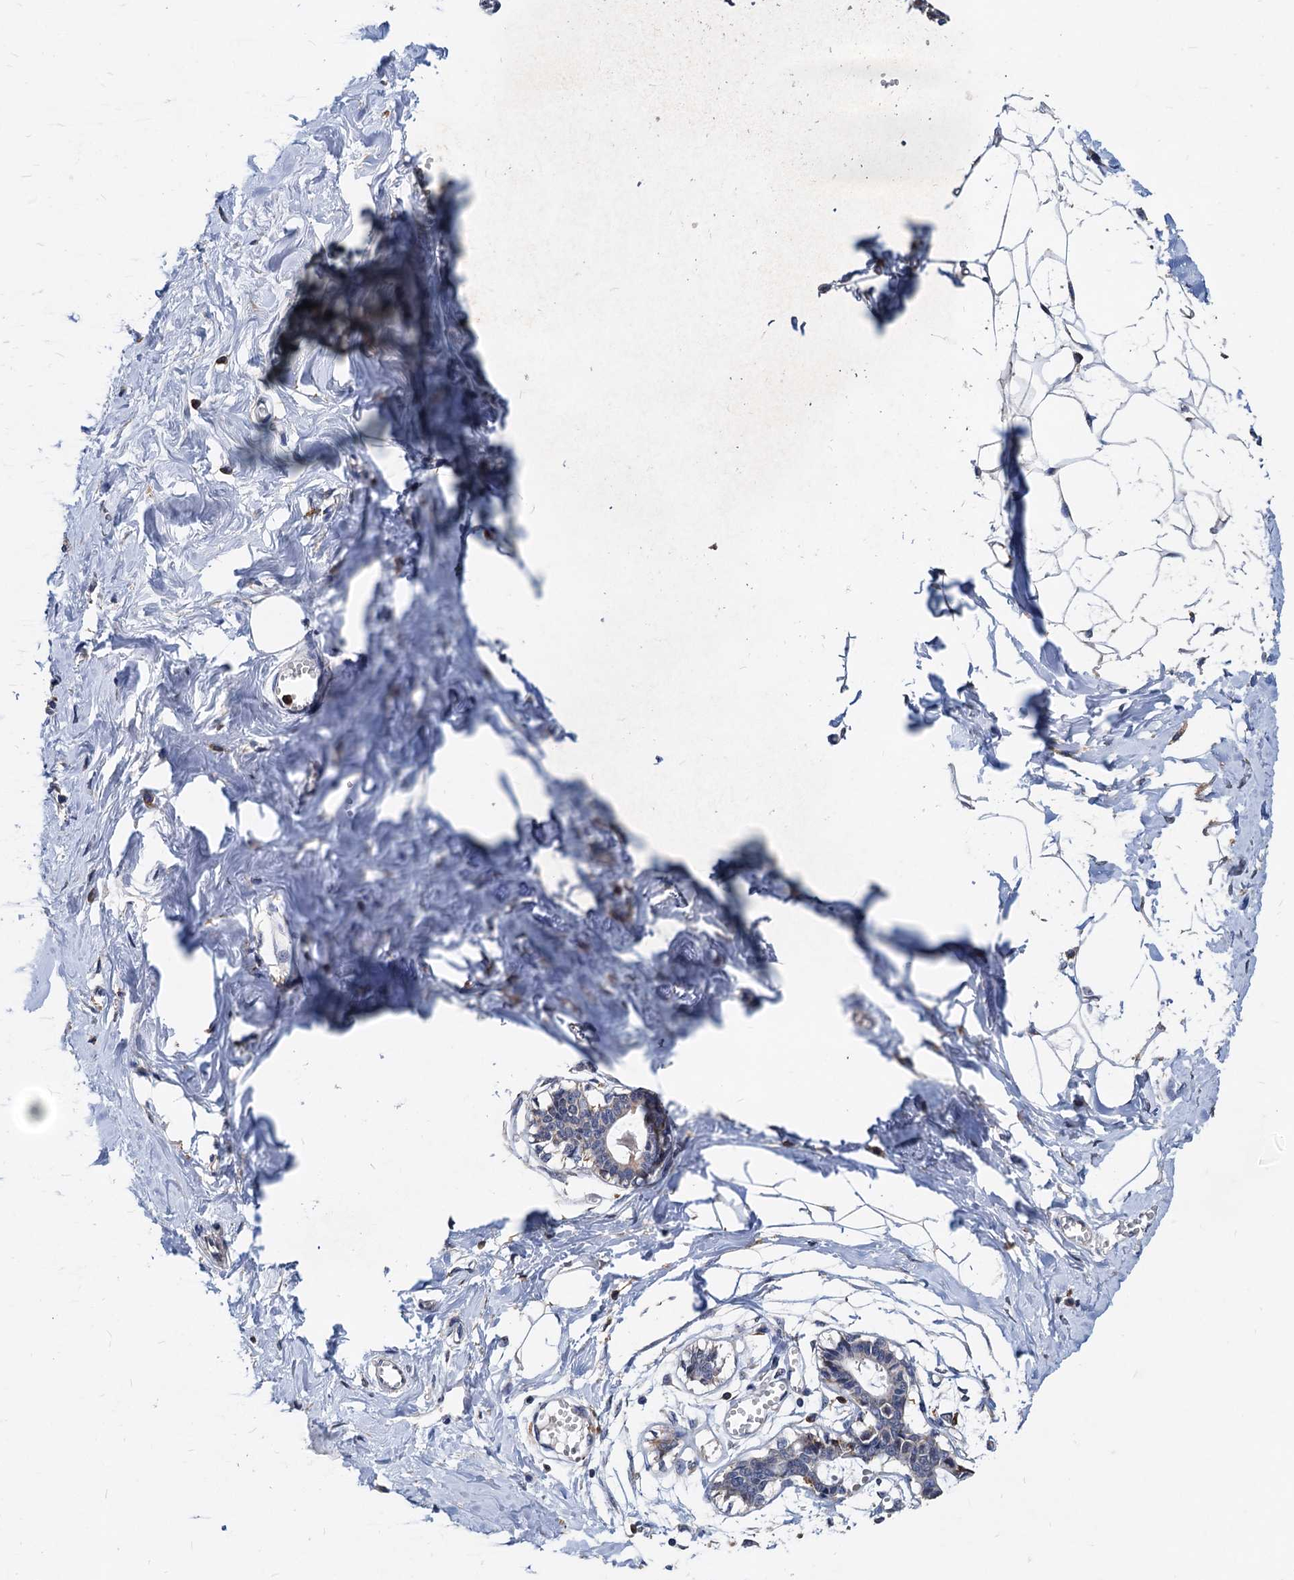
{"staining": {"intensity": "negative", "quantity": "none", "location": "none"}, "tissue": "breast", "cell_type": "Adipocytes", "image_type": "normal", "snomed": [{"axis": "morphology", "description": "Normal tissue, NOS"}, {"axis": "topography", "description": "Breast"}], "caption": "This is an immunohistochemistry micrograph of unremarkable breast. There is no staining in adipocytes.", "gene": "LCP2", "patient": {"sex": "female", "age": 27}}